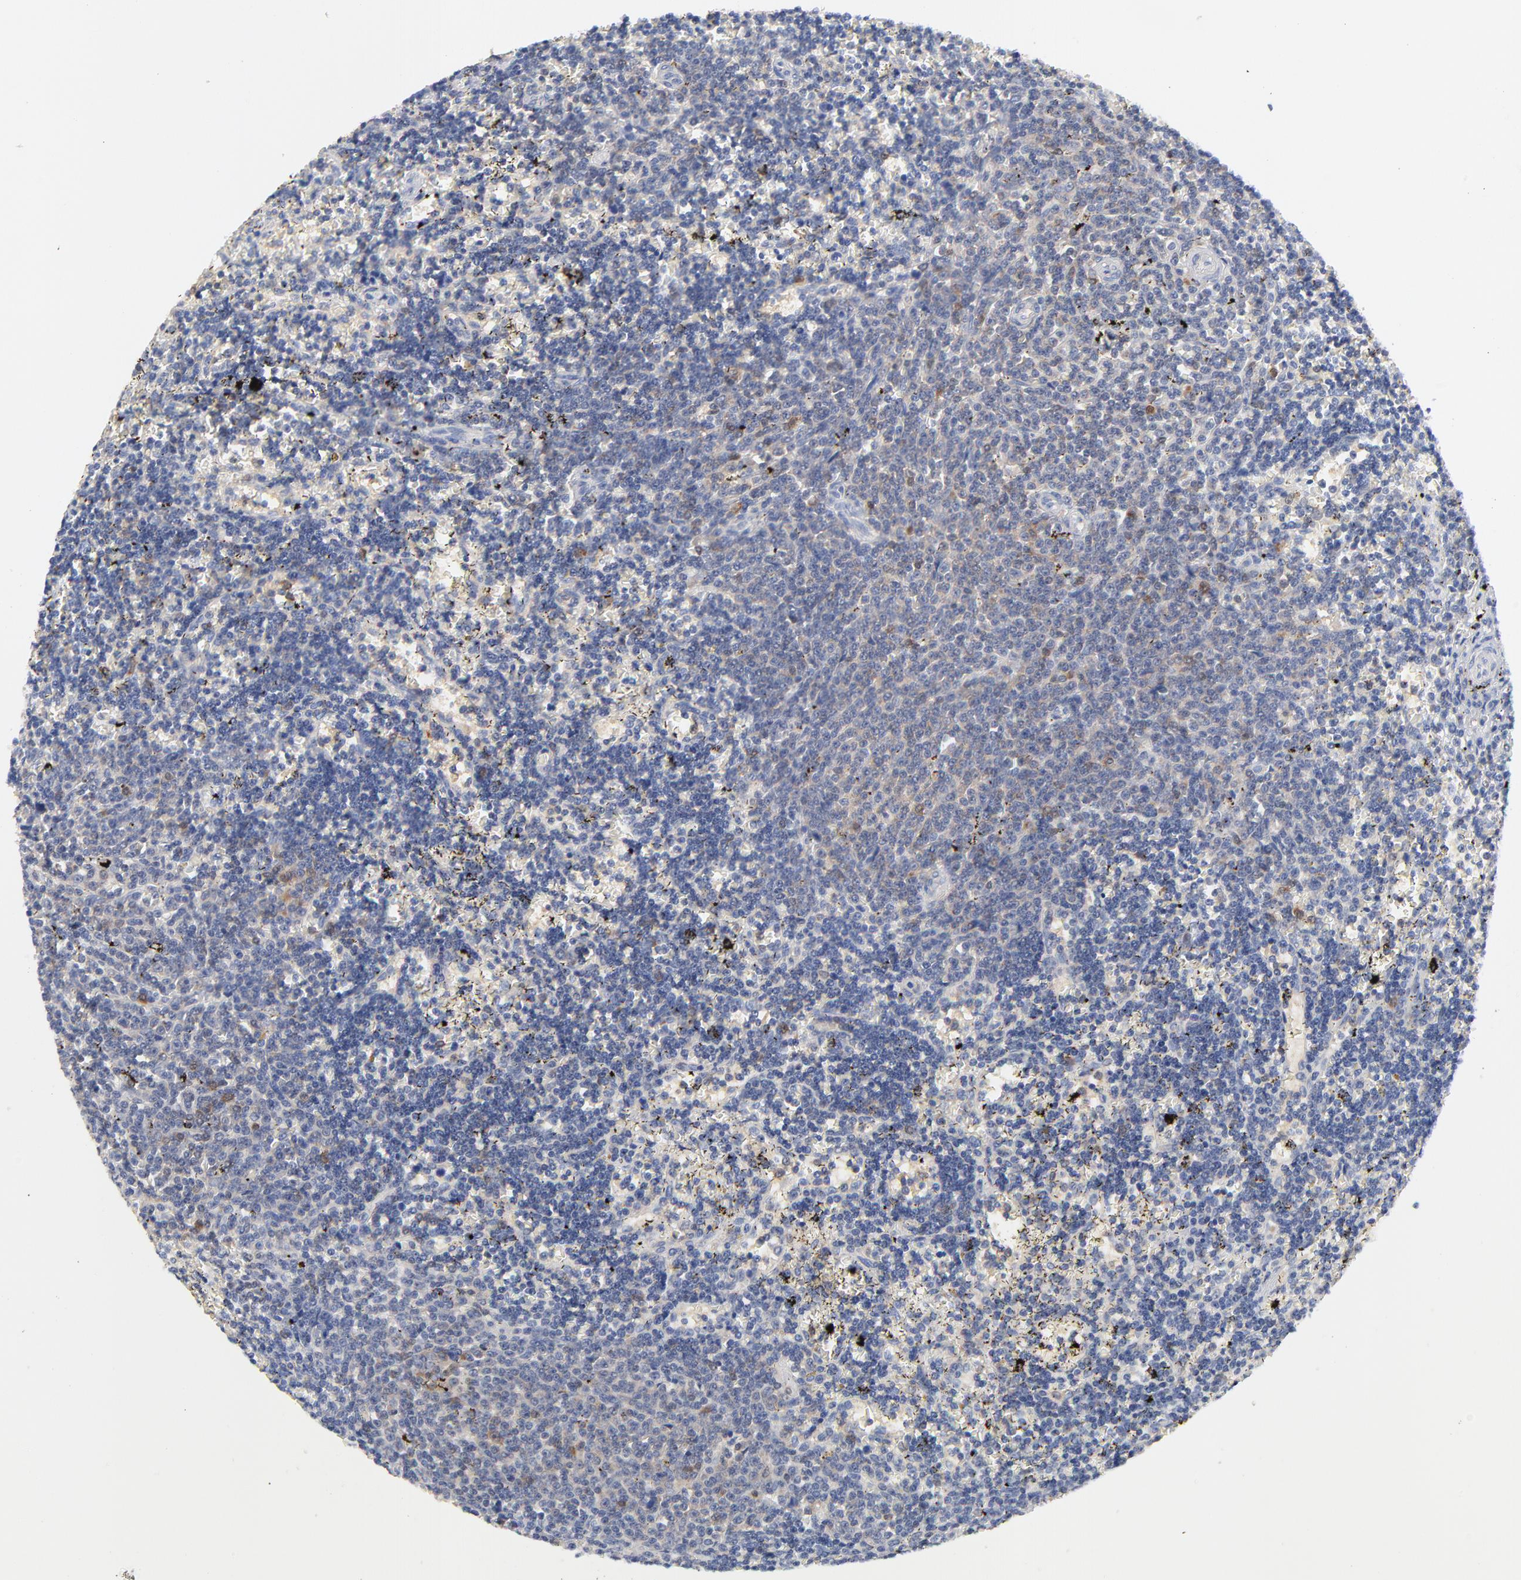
{"staining": {"intensity": "weak", "quantity": "<25%", "location": "cytoplasmic/membranous"}, "tissue": "lymphoma", "cell_type": "Tumor cells", "image_type": "cancer", "snomed": [{"axis": "morphology", "description": "Malignant lymphoma, non-Hodgkin's type, Low grade"}, {"axis": "topography", "description": "Spleen"}], "caption": "Tumor cells are negative for brown protein staining in lymphoma.", "gene": "CAB39L", "patient": {"sex": "male", "age": 60}}